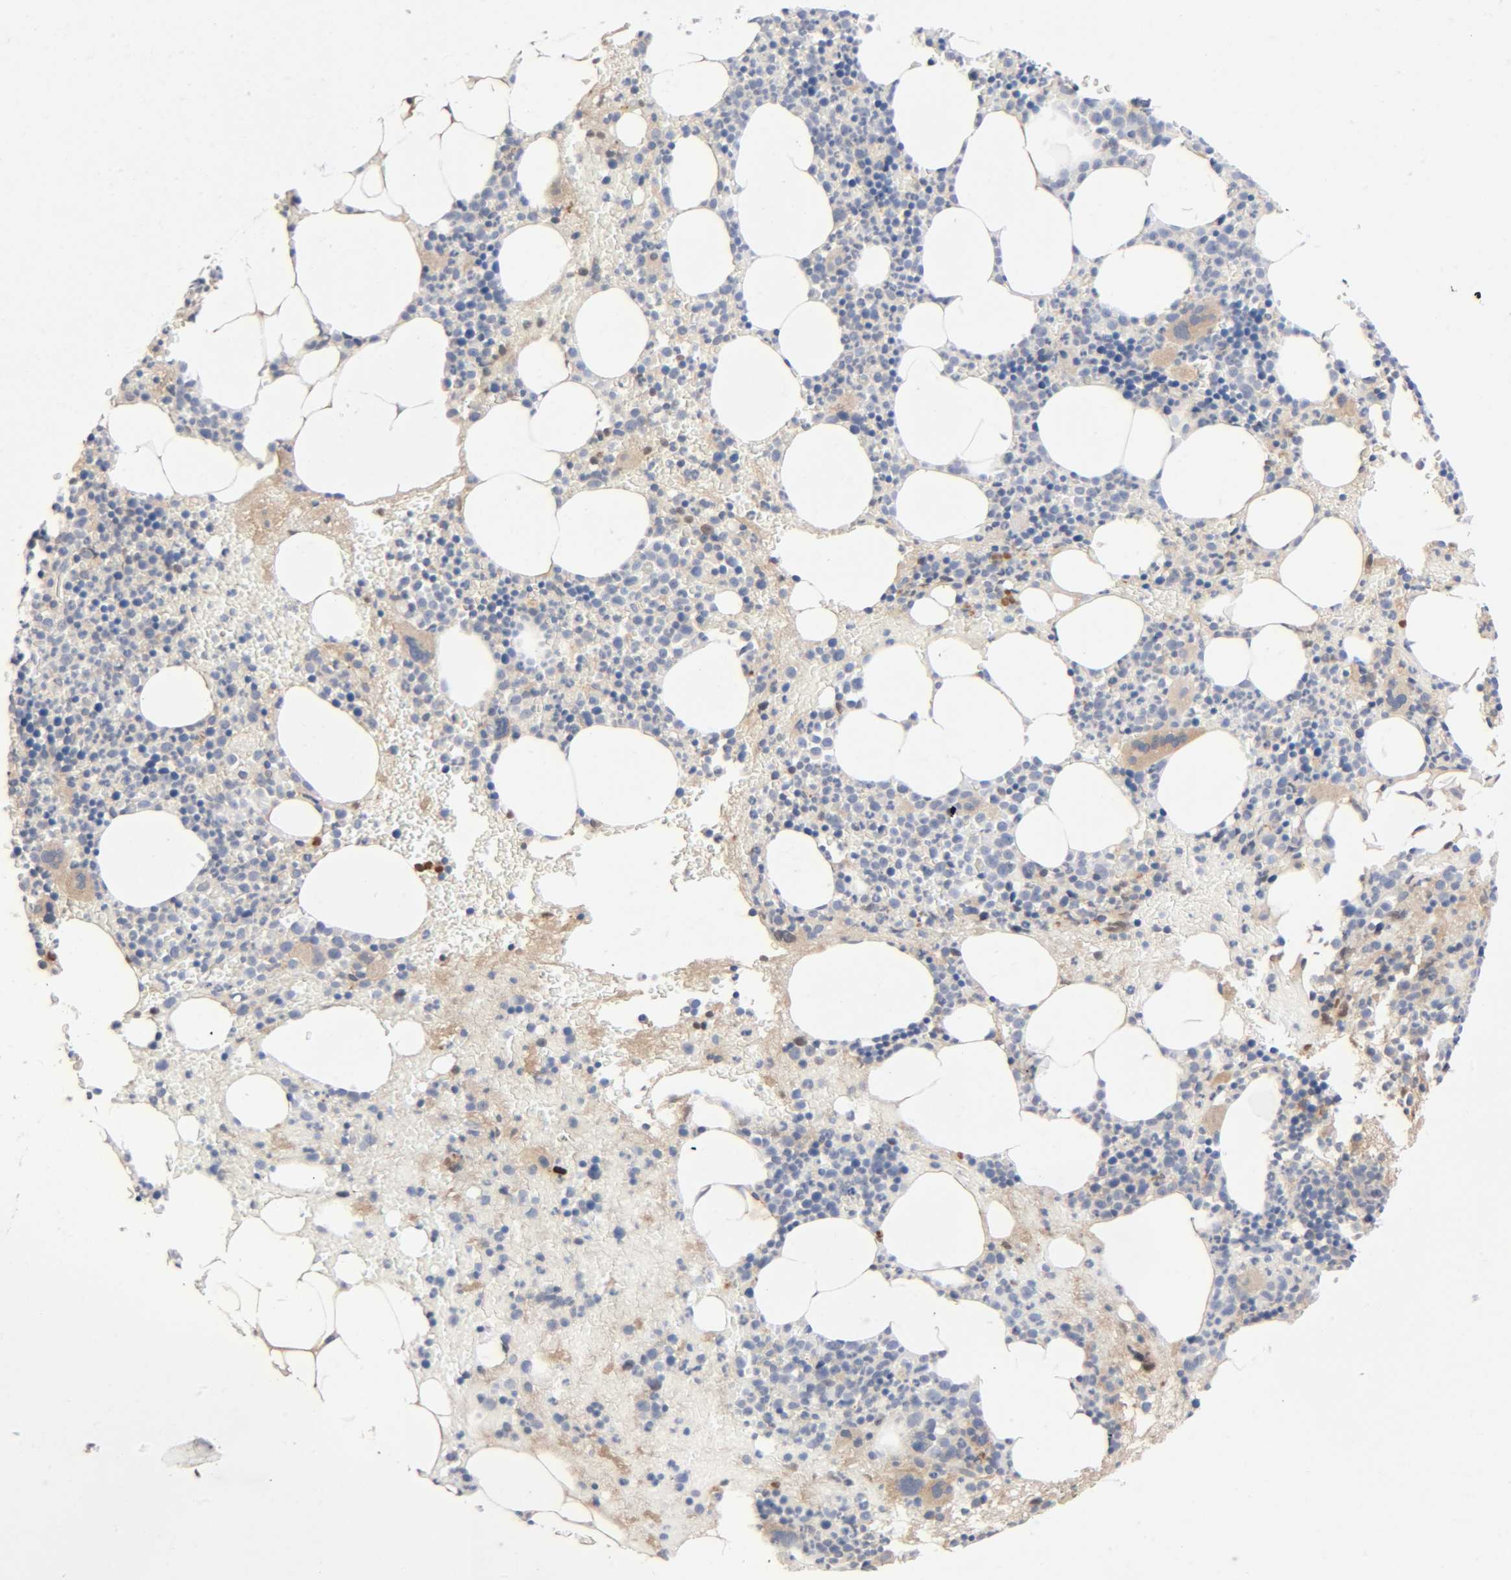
{"staining": {"intensity": "moderate", "quantity": "<25%", "location": "cytoplasmic/membranous,nuclear"}, "tissue": "bone marrow", "cell_type": "Hematopoietic cells", "image_type": "normal", "snomed": [{"axis": "morphology", "description": "Normal tissue, NOS"}, {"axis": "topography", "description": "Bone marrow"}], "caption": "Immunohistochemical staining of benign bone marrow demonstrates <25% levels of moderate cytoplasmic/membranous,nuclear protein positivity in approximately <25% of hematopoietic cells. (Stains: DAB in brown, nuclei in blue, Microscopy: brightfield microscopy at high magnification).", "gene": "CPB2", "patient": {"sex": "male", "age": 82}}